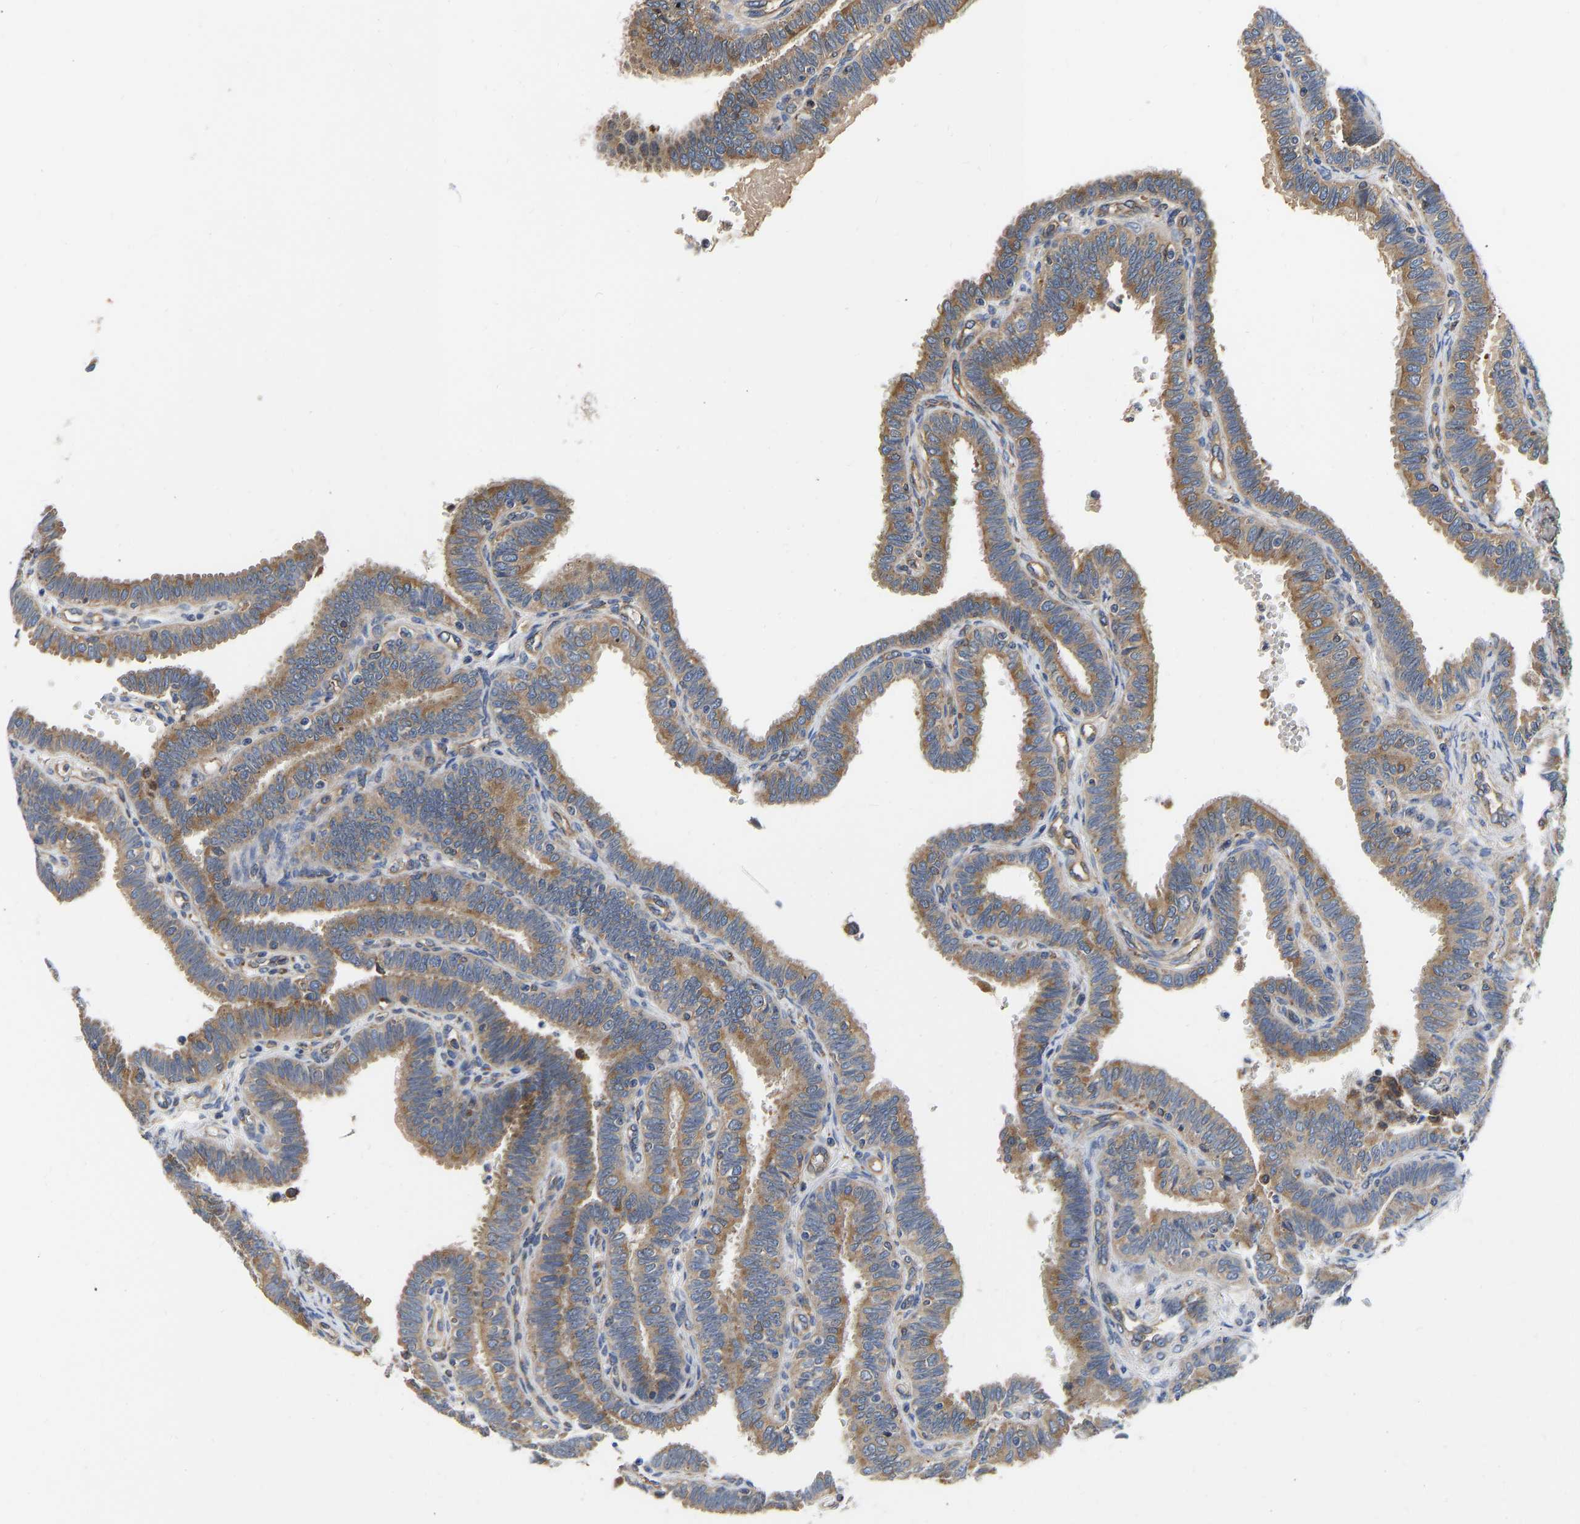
{"staining": {"intensity": "moderate", "quantity": ">75%", "location": "cytoplasmic/membranous"}, "tissue": "fallopian tube", "cell_type": "Glandular cells", "image_type": "normal", "snomed": [{"axis": "morphology", "description": "Normal tissue, NOS"}, {"axis": "topography", "description": "Fallopian tube"}, {"axis": "topography", "description": "Placenta"}], "caption": "Immunohistochemistry (IHC) (DAB) staining of normal fallopian tube demonstrates moderate cytoplasmic/membranous protein positivity in approximately >75% of glandular cells.", "gene": "FLNB", "patient": {"sex": "female", "age": 34}}